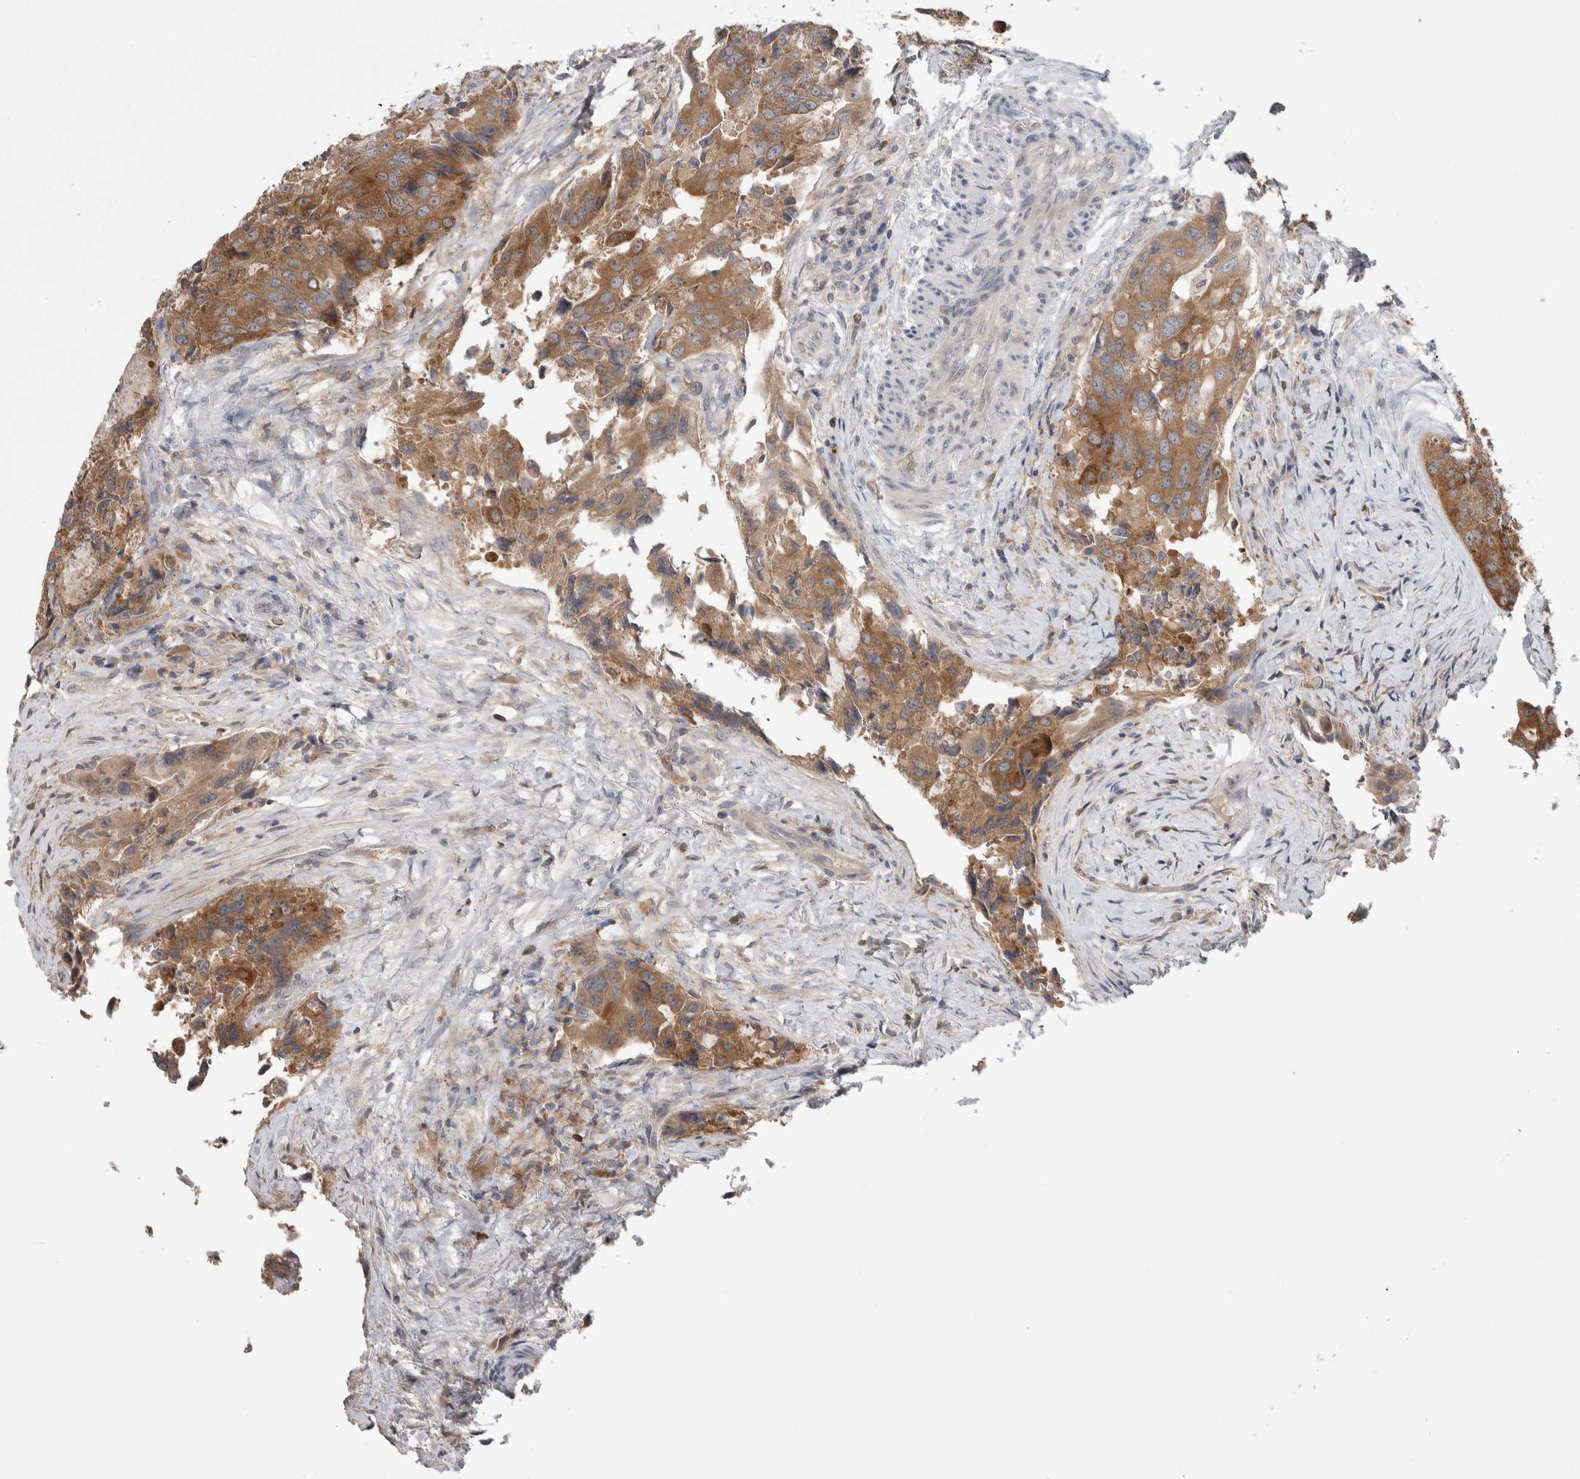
{"staining": {"intensity": "moderate", "quantity": ">75%", "location": "cytoplasmic/membranous"}, "tissue": "colorectal cancer", "cell_type": "Tumor cells", "image_type": "cancer", "snomed": [{"axis": "morphology", "description": "Adenocarcinoma, NOS"}, {"axis": "topography", "description": "Colon"}], "caption": "Immunohistochemistry micrograph of neoplastic tissue: human colorectal cancer stained using IHC shows medium levels of moderate protein expression localized specifically in the cytoplasmic/membranous of tumor cells, appearing as a cytoplasmic/membranous brown color.", "gene": "HTATIP2", "patient": {"sex": "male", "age": 71}}